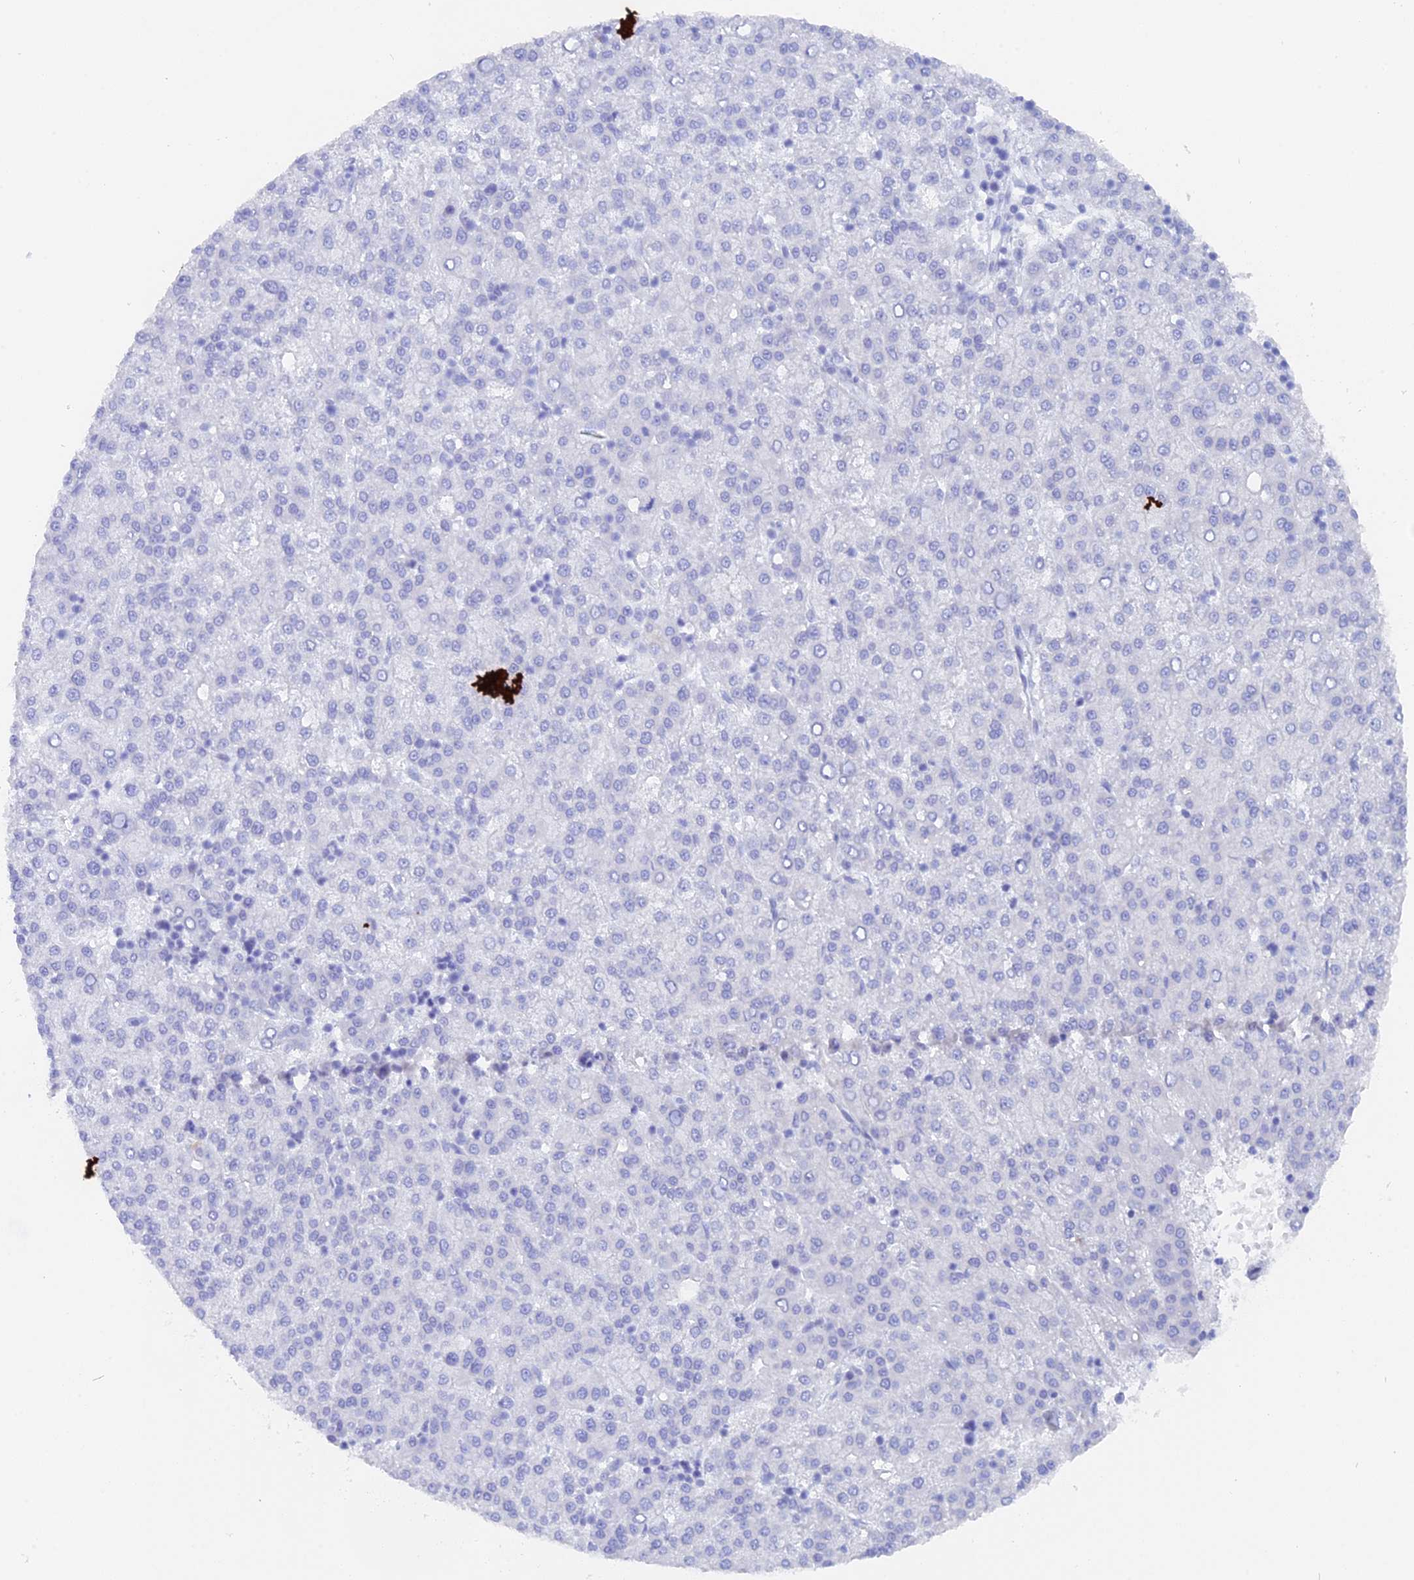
{"staining": {"intensity": "negative", "quantity": "none", "location": "none"}, "tissue": "liver cancer", "cell_type": "Tumor cells", "image_type": "cancer", "snomed": [{"axis": "morphology", "description": "Carcinoma, Hepatocellular, NOS"}, {"axis": "topography", "description": "Liver"}], "caption": "Tumor cells are negative for protein expression in human liver cancer.", "gene": "DACT3", "patient": {"sex": "female", "age": 58}}